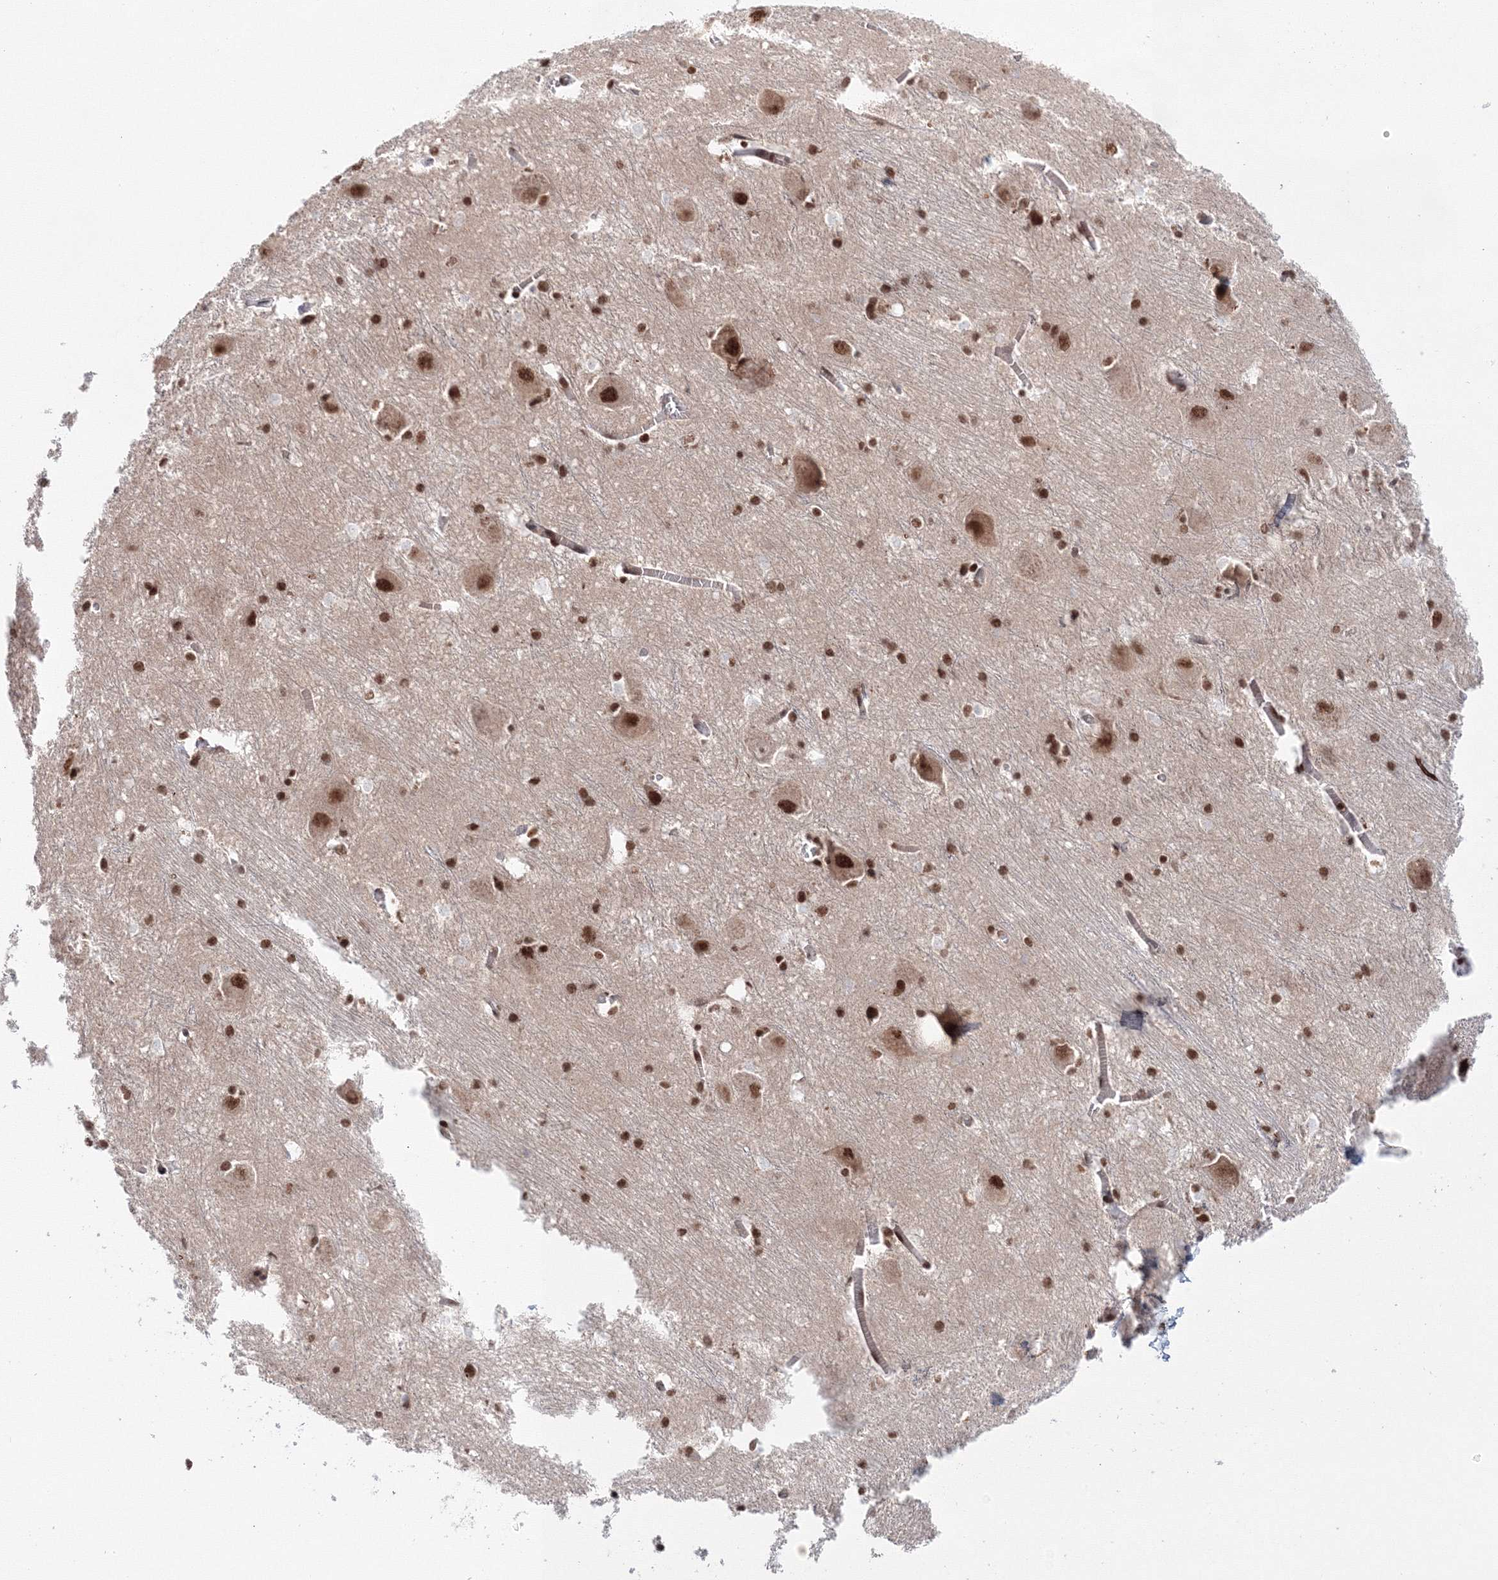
{"staining": {"intensity": "moderate", "quantity": "25%-75%", "location": "nuclear"}, "tissue": "caudate", "cell_type": "Glial cells", "image_type": "normal", "snomed": [{"axis": "morphology", "description": "Normal tissue, NOS"}, {"axis": "topography", "description": "Lateral ventricle wall"}], "caption": "This photomicrograph reveals immunohistochemistry (IHC) staining of benign caudate, with medium moderate nuclear positivity in about 25%-75% of glial cells.", "gene": "NOA1", "patient": {"sex": "male", "age": 37}}